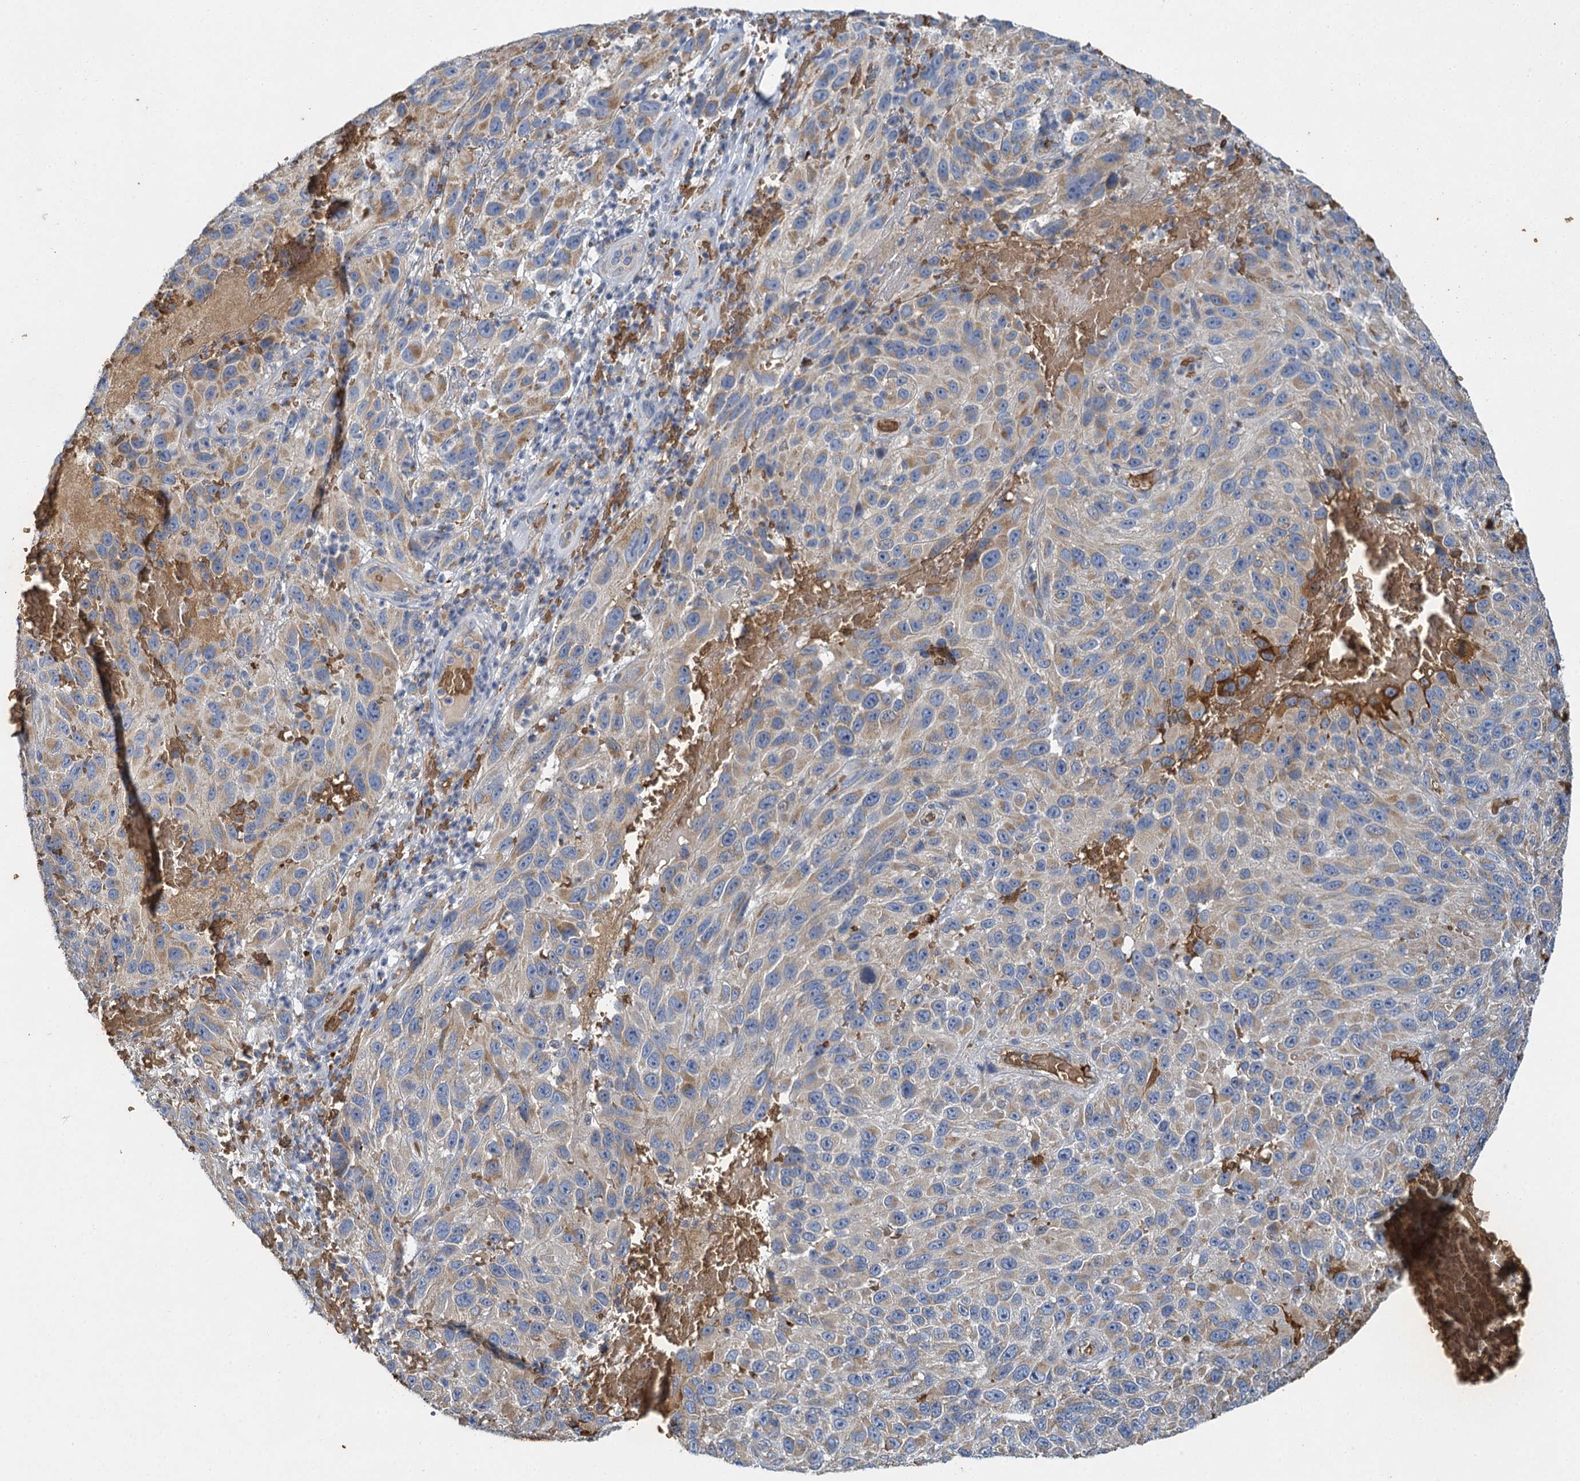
{"staining": {"intensity": "moderate", "quantity": "<25%", "location": "cytoplasmic/membranous"}, "tissue": "melanoma", "cell_type": "Tumor cells", "image_type": "cancer", "snomed": [{"axis": "morphology", "description": "Malignant melanoma, NOS"}, {"axis": "topography", "description": "Skin"}], "caption": "Brown immunohistochemical staining in melanoma demonstrates moderate cytoplasmic/membranous staining in about <25% of tumor cells.", "gene": "BCS1L", "patient": {"sex": "female", "age": 96}}